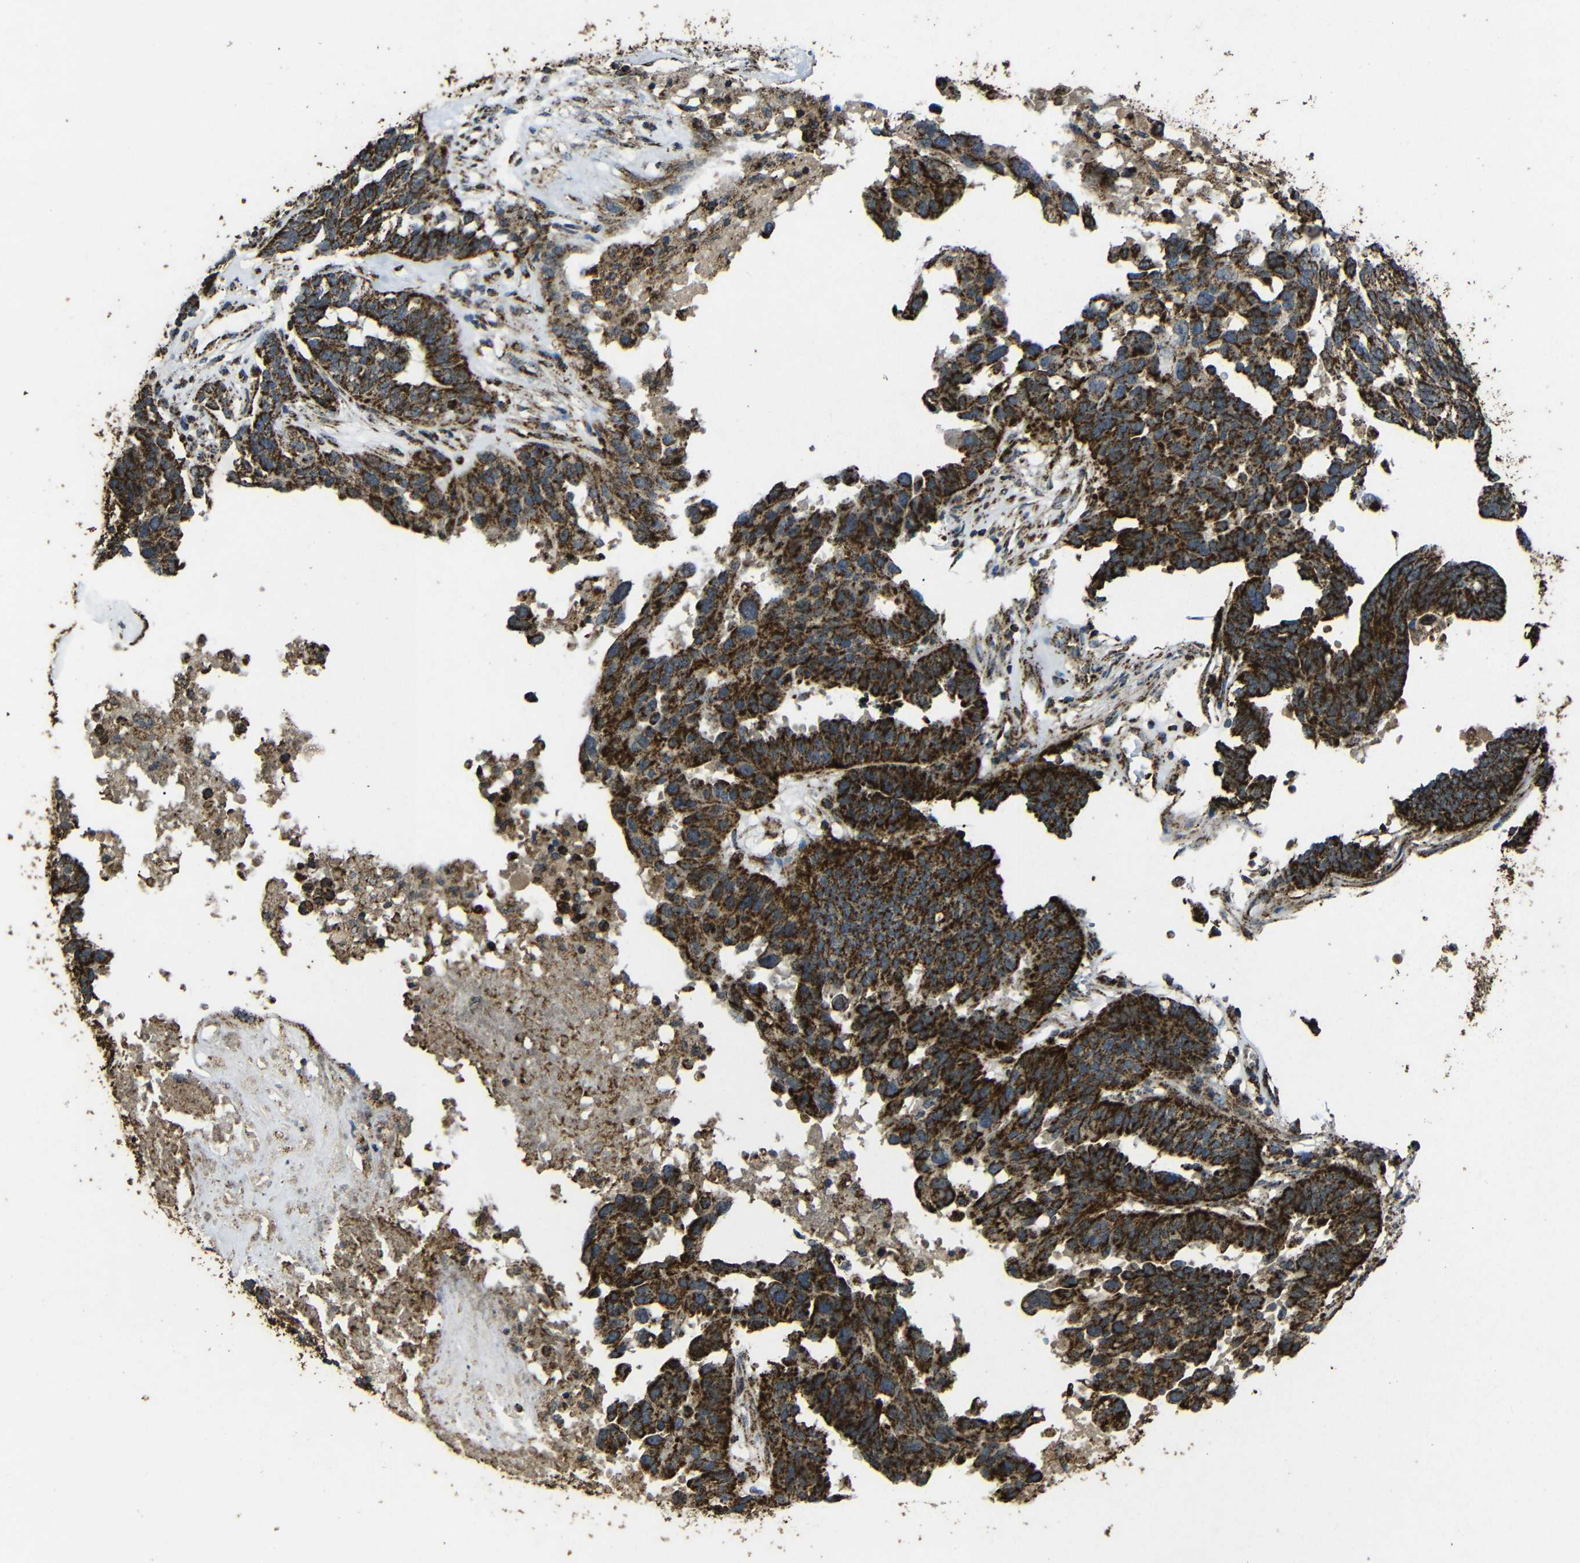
{"staining": {"intensity": "strong", "quantity": ">75%", "location": "cytoplasmic/membranous"}, "tissue": "ovarian cancer", "cell_type": "Tumor cells", "image_type": "cancer", "snomed": [{"axis": "morphology", "description": "Cystadenocarcinoma, serous, NOS"}, {"axis": "topography", "description": "Ovary"}], "caption": "Tumor cells display high levels of strong cytoplasmic/membranous expression in approximately >75% of cells in human serous cystadenocarcinoma (ovarian). (Brightfield microscopy of DAB IHC at high magnification).", "gene": "ATP5F1A", "patient": {"sex": "female", "age": 59}}